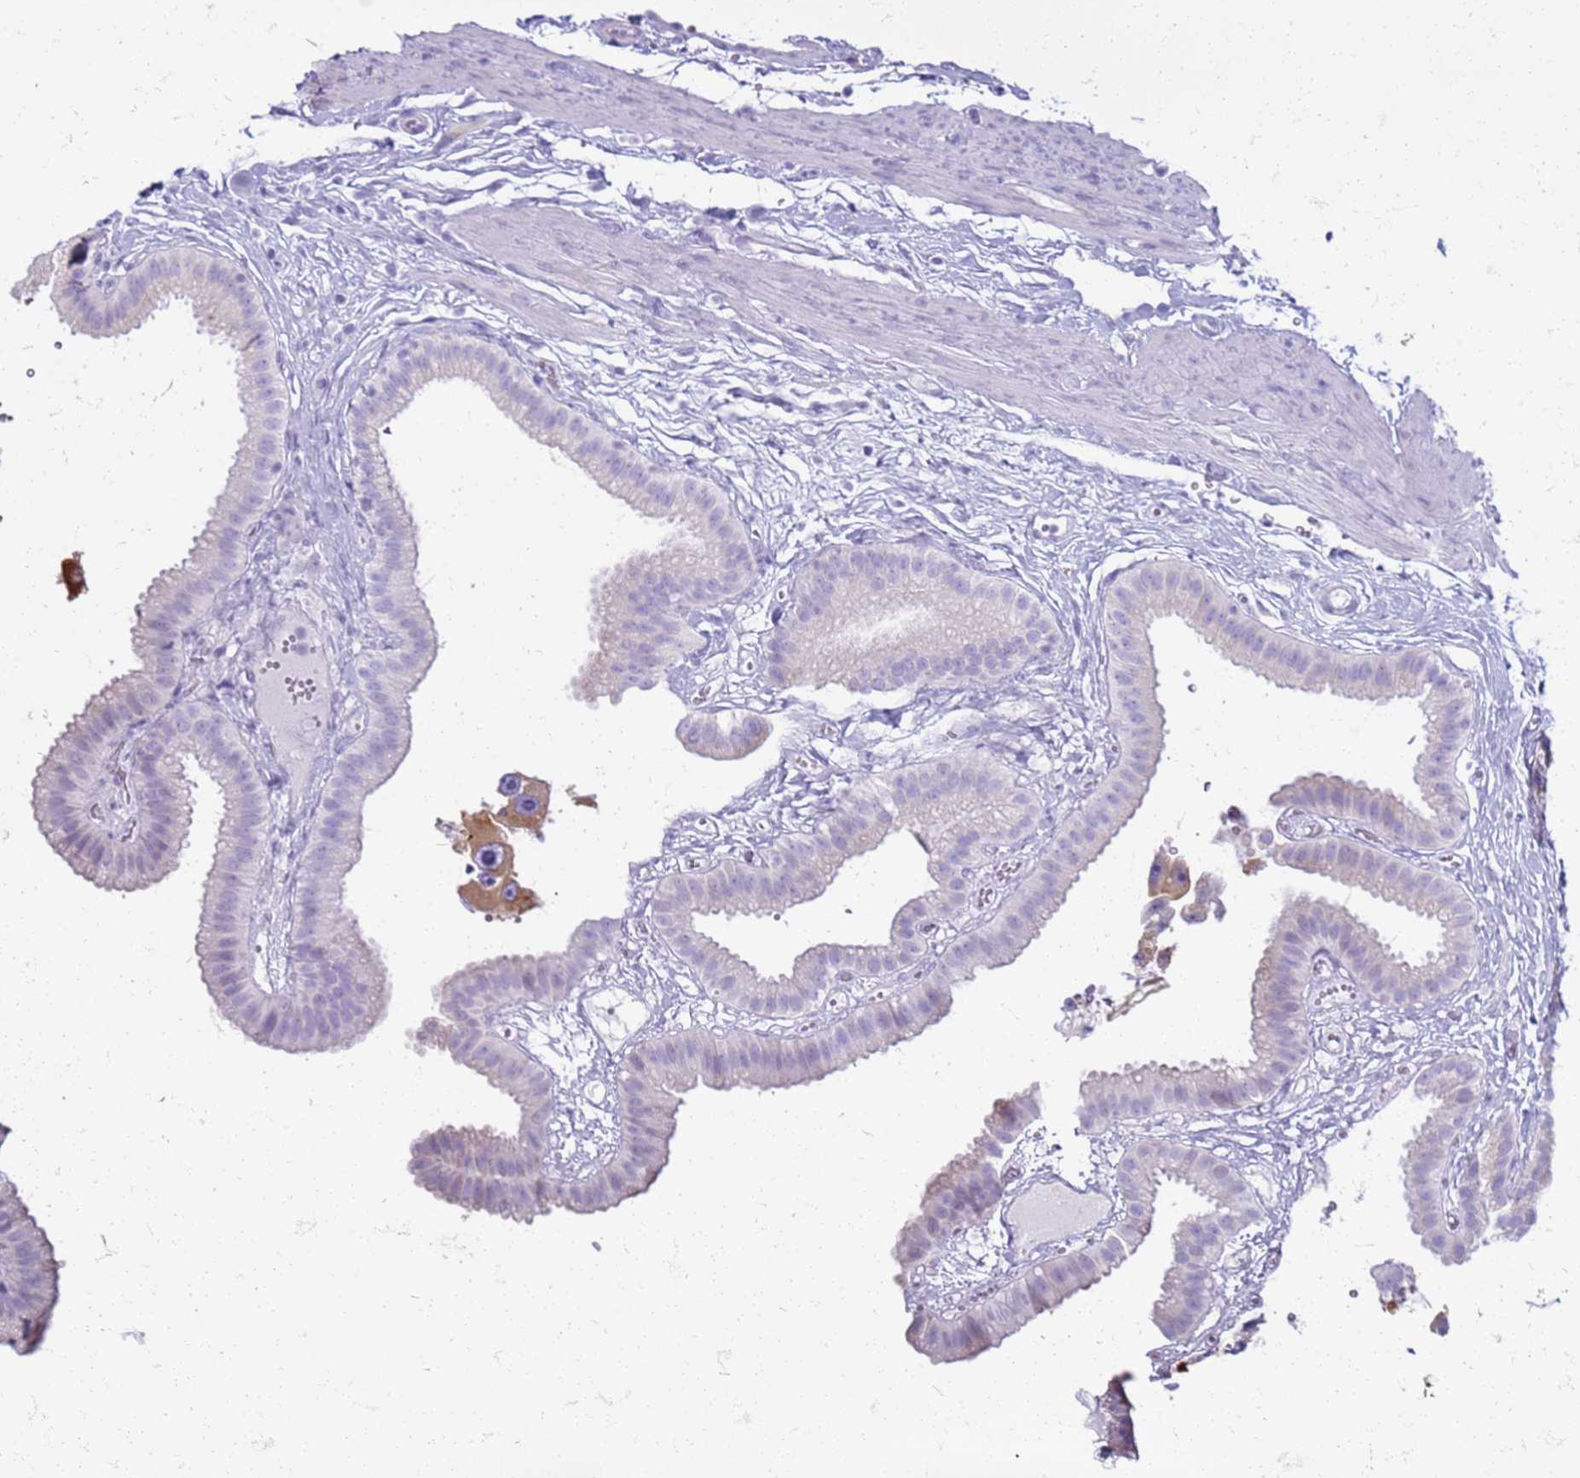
{"staining": {"intensity": "negative", "quantity": "none", "location": "none"}, "tissue": "gallbladder", "cell_type": "Glandular cells", "image_type": "normal", "snomed": [{"axis": "morphology", "description": "Normal tissue, NOS"}, {"axis": "topography", "description": "Gallbladder"}], "caption": "An IHC micrograph of unremarkable gallbladder is shown. There is no staining in glandular cells of gallbladder.", "gene": "PDK3", "patient": {"sex": "female", "age": 61}}